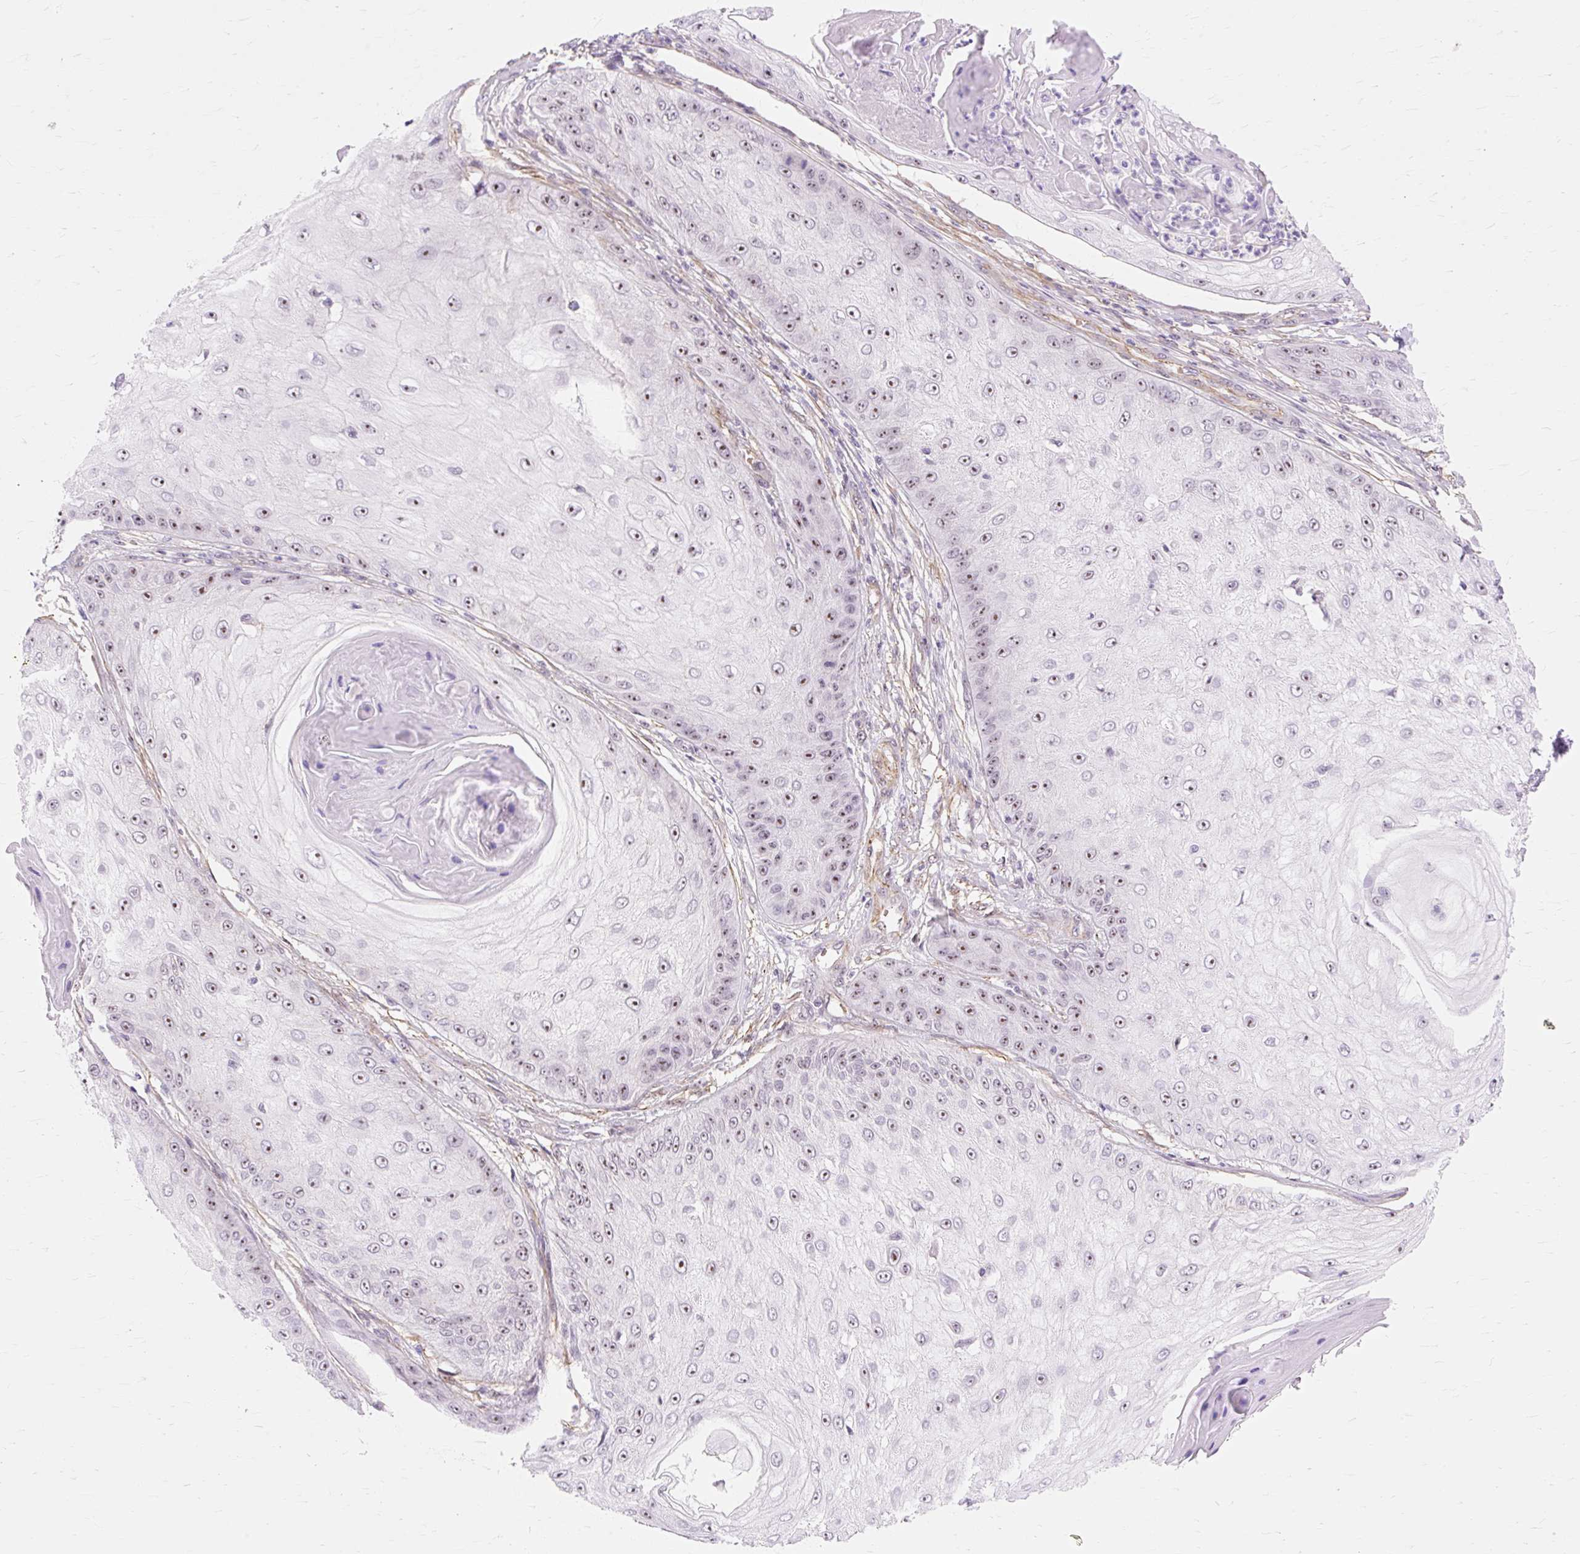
{"staining": {"intensity": "moderate", "quantity": ">75%", "location": "nuclear"}, "tissue": "skin cancer", "cell_type": "Tumor cells", "image_type": "cancer", "snomed": [{"axis": "morphology", "description": "Squamous cell carcinoma, NOS"}, {"axis": "topography", "description": "Skin"}], "caption": "Immunohistochemistry (IHC) micrograph of human squamous cell carcinoma (skin) stained for a protein (brown), which exhibits medium levels of moderate nuclear staining in approximately >75% of tumor cells.", "gene": "OBP2A", "patient": {"sex": "male", "age": 70}}